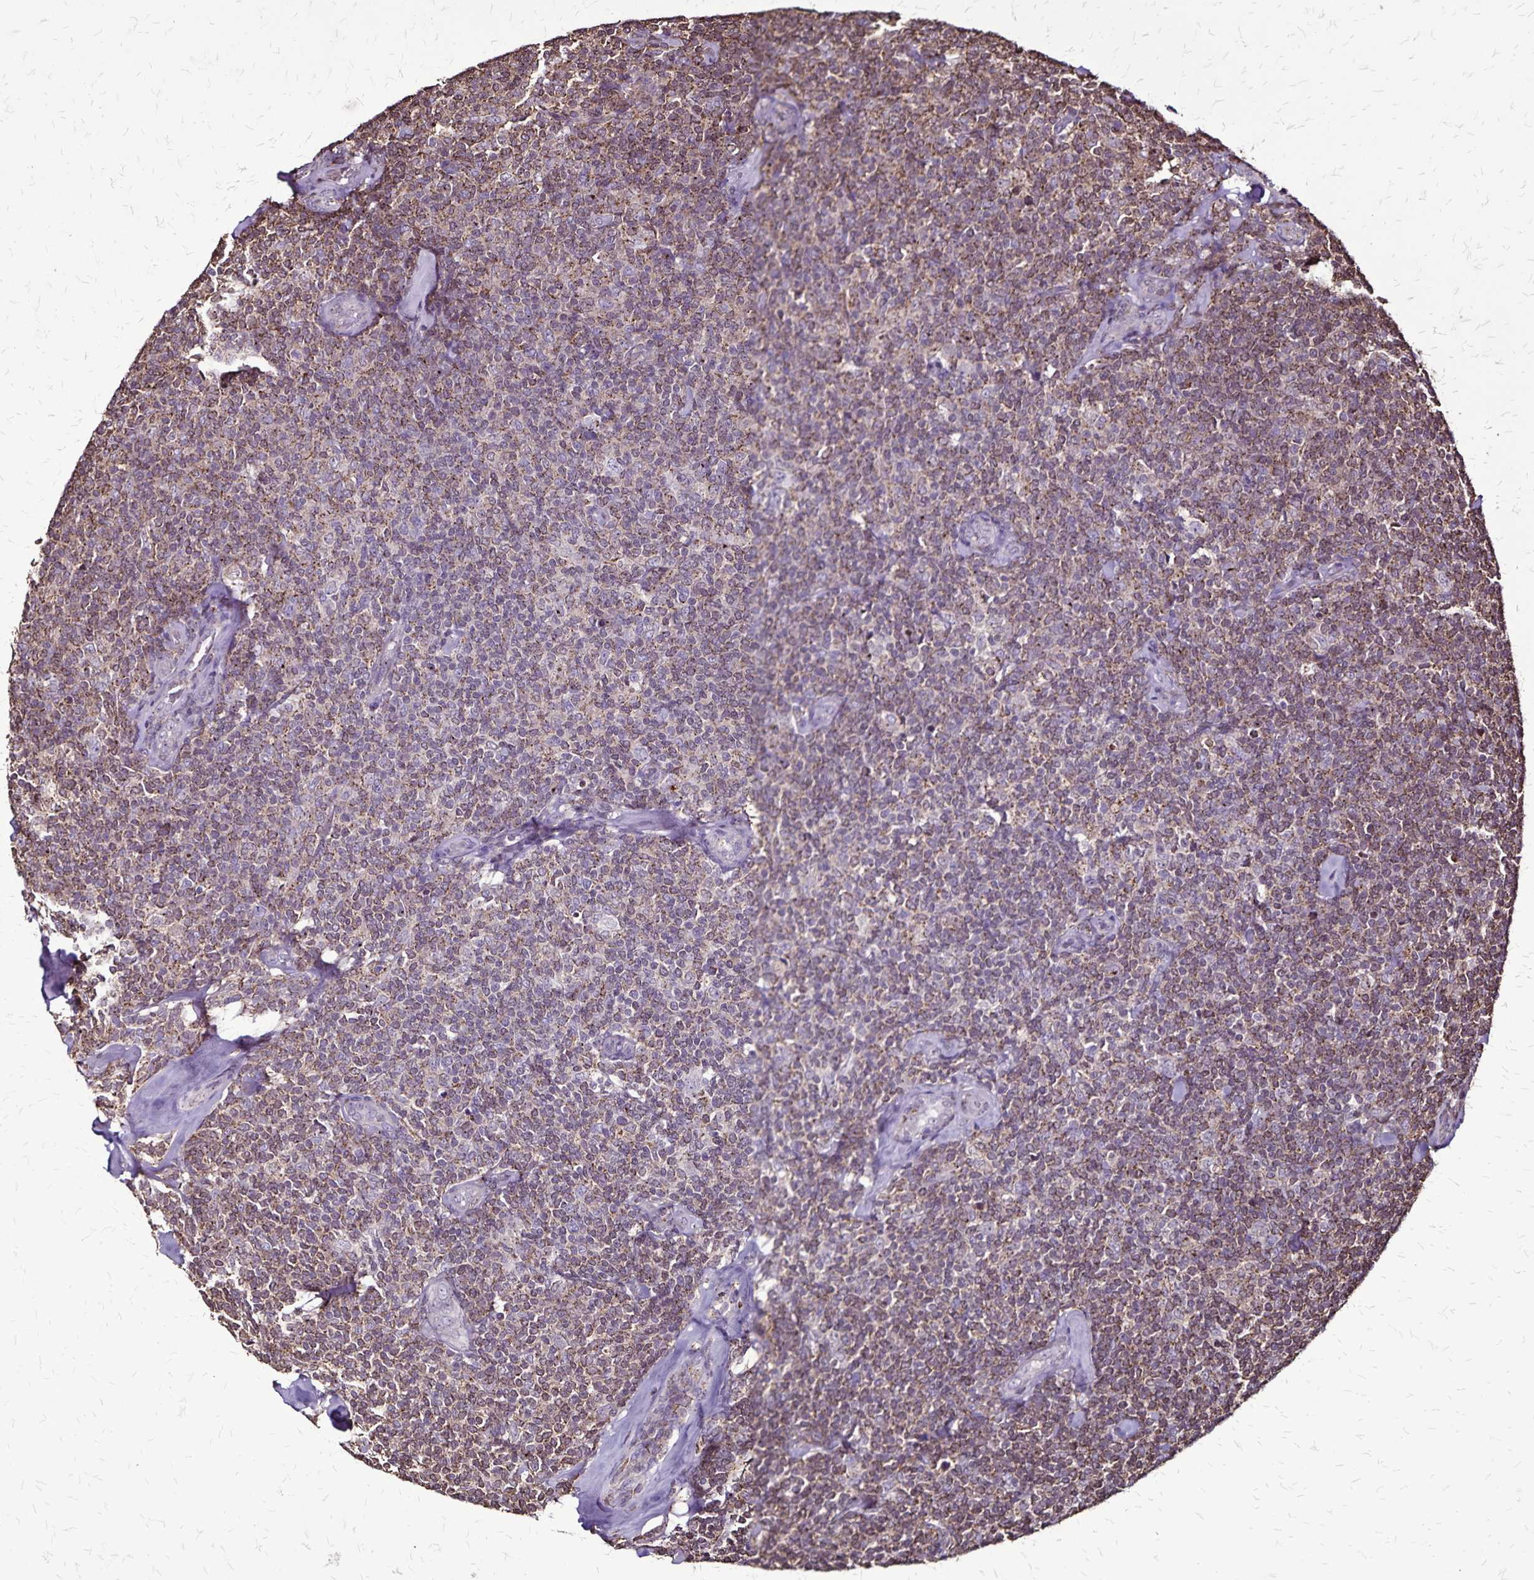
{"staining": {"intensity": "moderate", "quantity": ">75%", "location": "cytoplasmic/membranous"}, "tissue": "lymphoma", "cell_type": "Tumor cells", "image_type": "cancer", "snomed": [{"axis": "morphology", "description": "Malignant lymphoma, non-Hodgkin's type, Low grade"}, {"axis": "topography", "description": "Lymph node"}], "caption": "This photomicrograph exhibits IHC staining of human low-grade malignant lymphoma, non-Hodgkin's type, with medium moderate cytoplasmic/membranous positivity in approximately >75% of tumor cells.", "gene": "CHMP1B", "patient": {"sex": "female", "age": 56}}